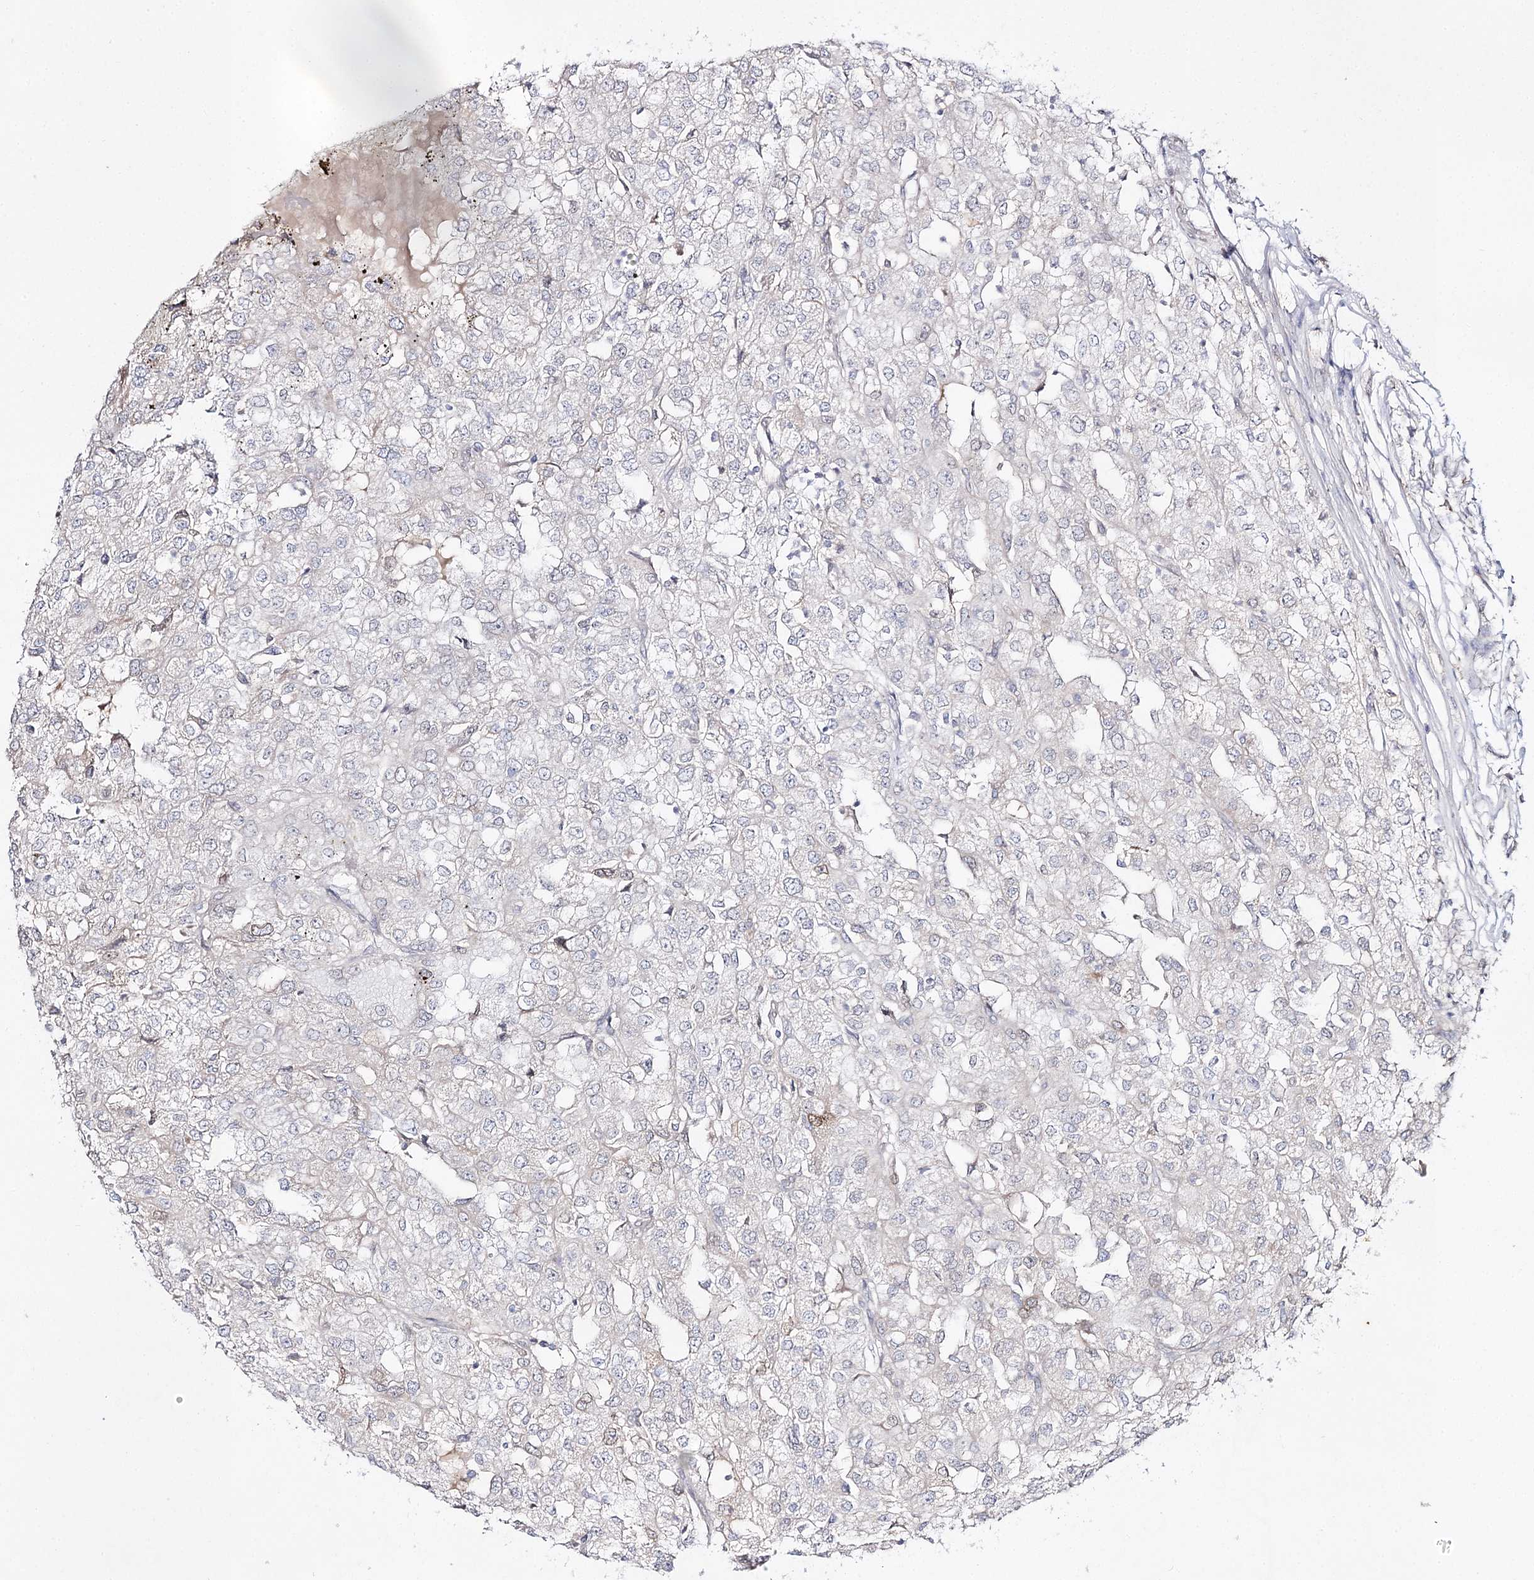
{"staining": {"intensity": "negative", "quantity": "none", "location": "none"}, "tissue": "renal cancer", "cell_type": "Tumor cells", "image_type": "cancer", "snomed": [{"axis": "morphology", "description": "Adenocarcinoma, NOS"}, {"axis": "topography", "description": "Kidney"}], "caption": "IHC micrograph of human renal adenocarcinoma stained for a protein (brown), which demonstrates no expression in tumor cells.", "gene": "C11orf80", "patient": {"sex": "female", "age": 54}}